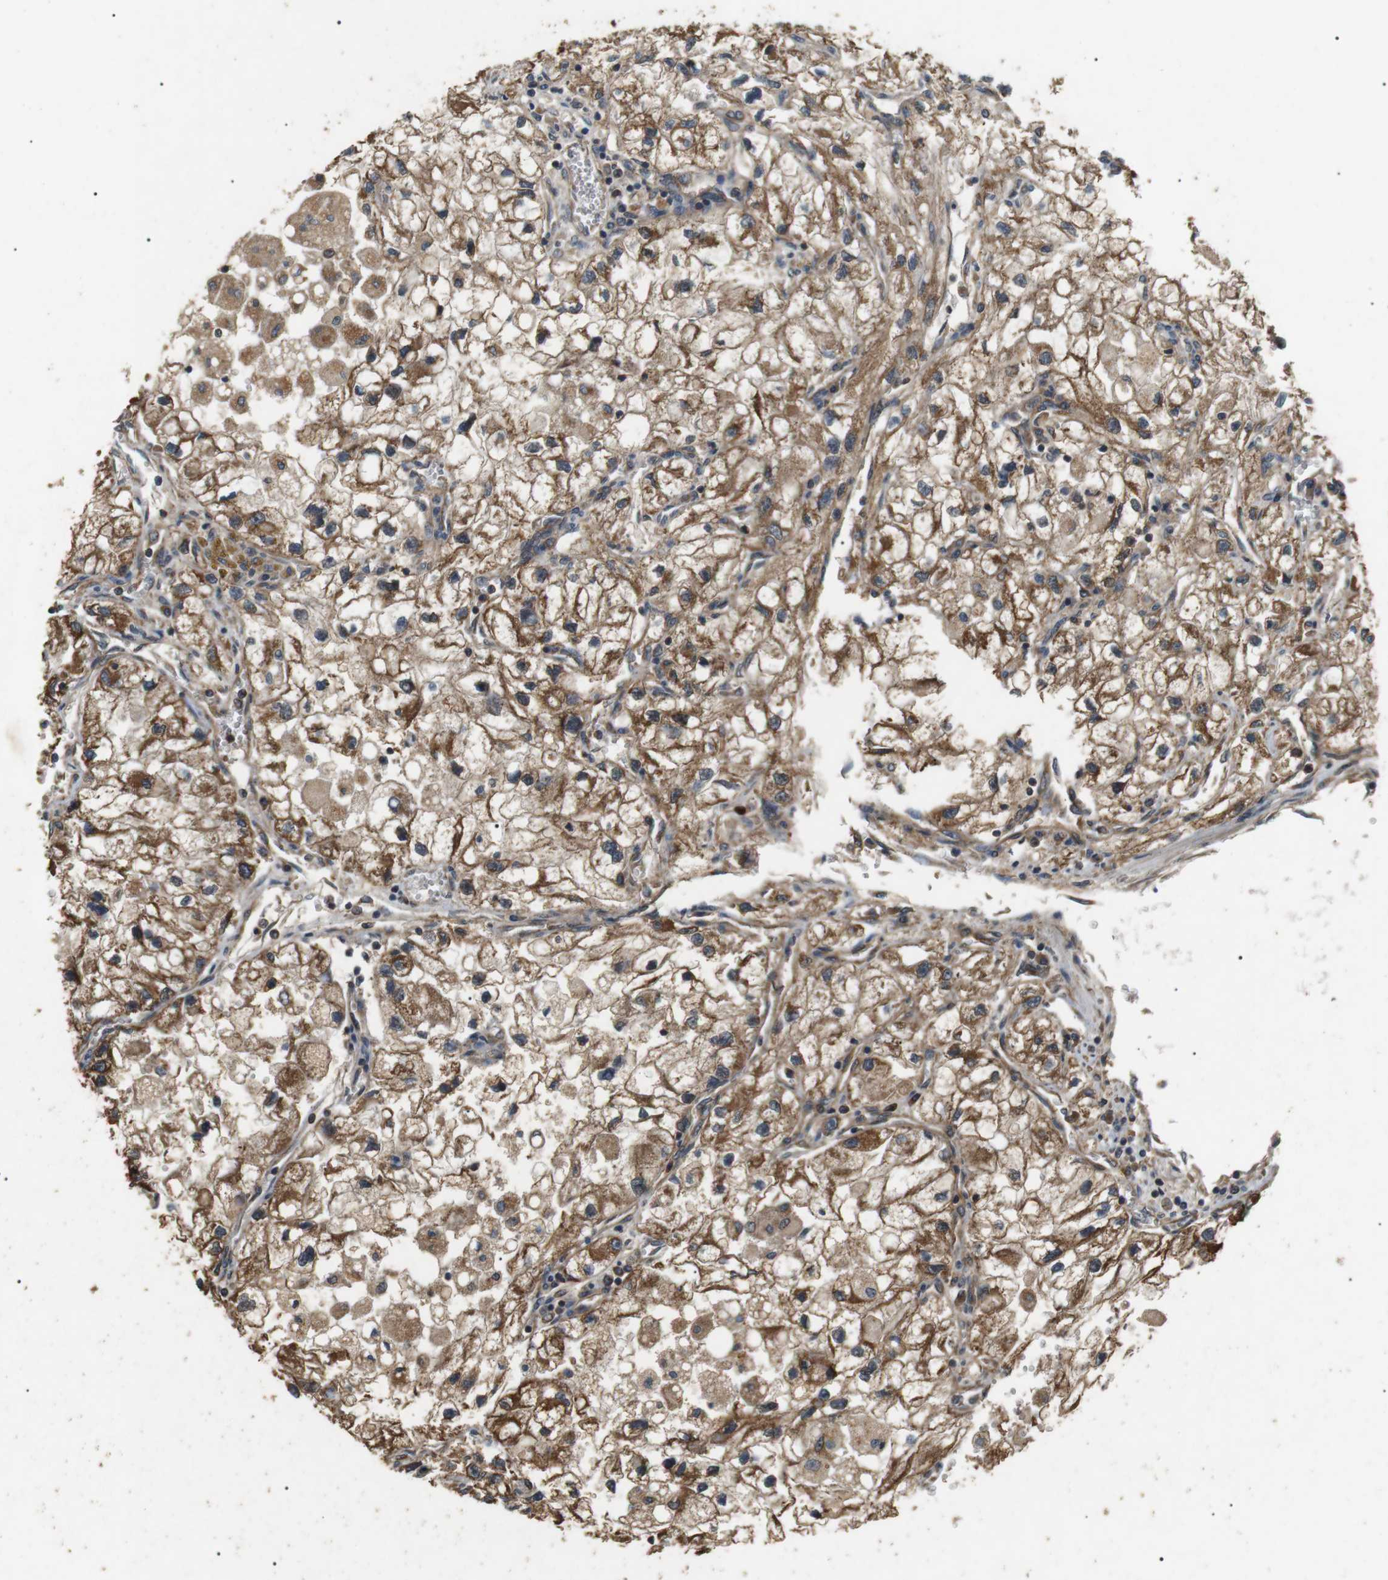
{"staining": {"intensity": "moderate", "quantity": ">75%", "location": "cytoplasmic/membranous"}, "tissue": "renal cancer", "cell_type": "Tumor cells", "image_type": "cancer", "snomed": [{"axis": "morphology", "description": "Adenocarcinoma, NOS"}, {"axis": "topography", "description": "Kidney"}], "caption": "Renal adenocarcinoma tissue displays moderate cytoplasmic/membranous expression in approximately >75% of tumor cells, visualized by immunohistochemistry.", "gene": "TBC1D15", "patient": {"sex": "female", "age": 70}}